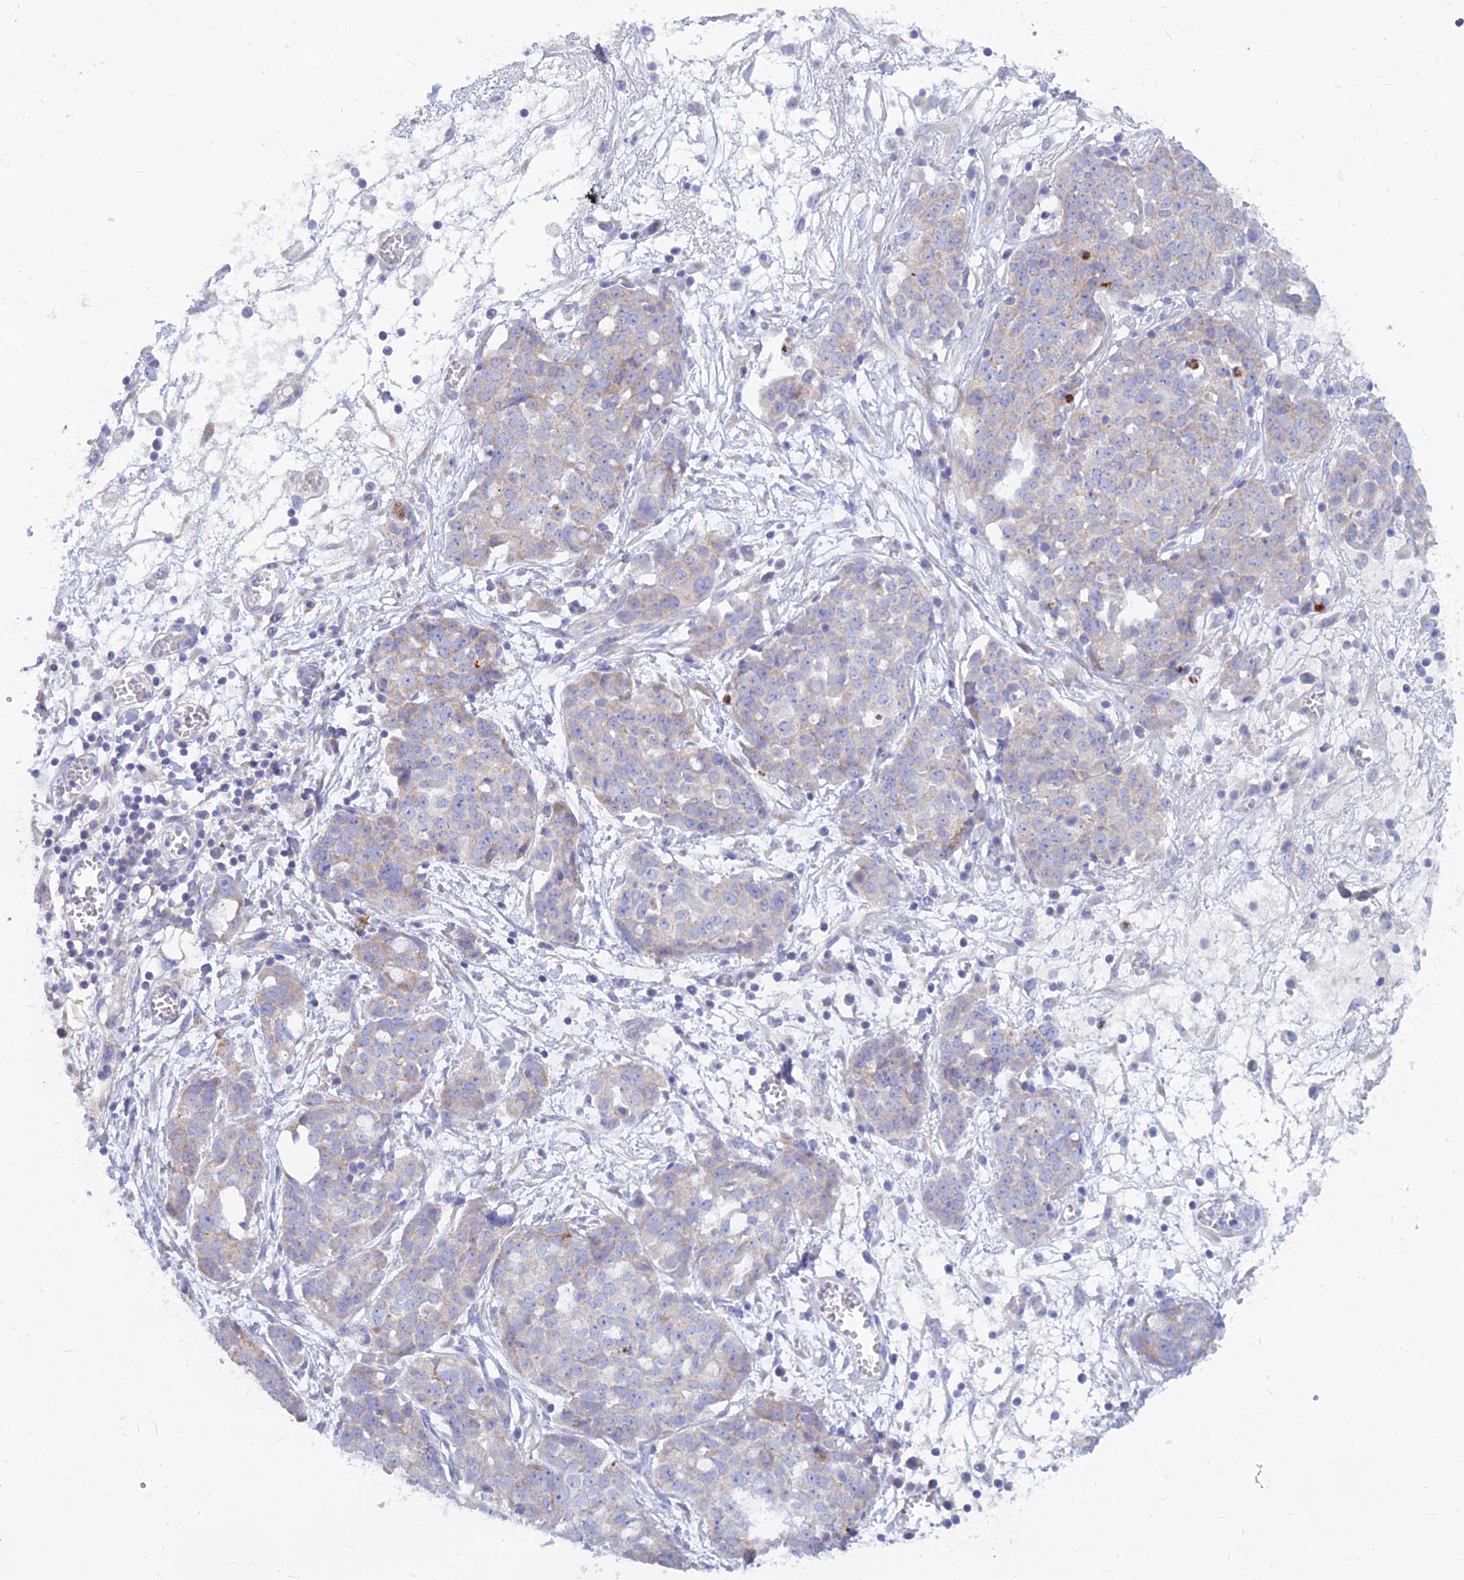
{"staining": {"intensity": "weak", "quantity": "<25%", "location": "cytoplasmic/membranous"}, "tissue": "ovarian cancer", "cell_type": "Tumor cells", "image_type": "cancer", "snomed": [{"axis": "morphology", "description": "Cystadenocarcinoma, serous, NOS"}, {"axis": "topography", "description": "Soft tissue"}, {"axis": "topography", "description": "Ovary"}], "caption": "Protein analysis of ovarian cancer (serous cystadenocarcinoma) shows no significant expression in tumor cells.", "gene": "TMEM30B", "patient": {"sex": "female", "age": 57}}